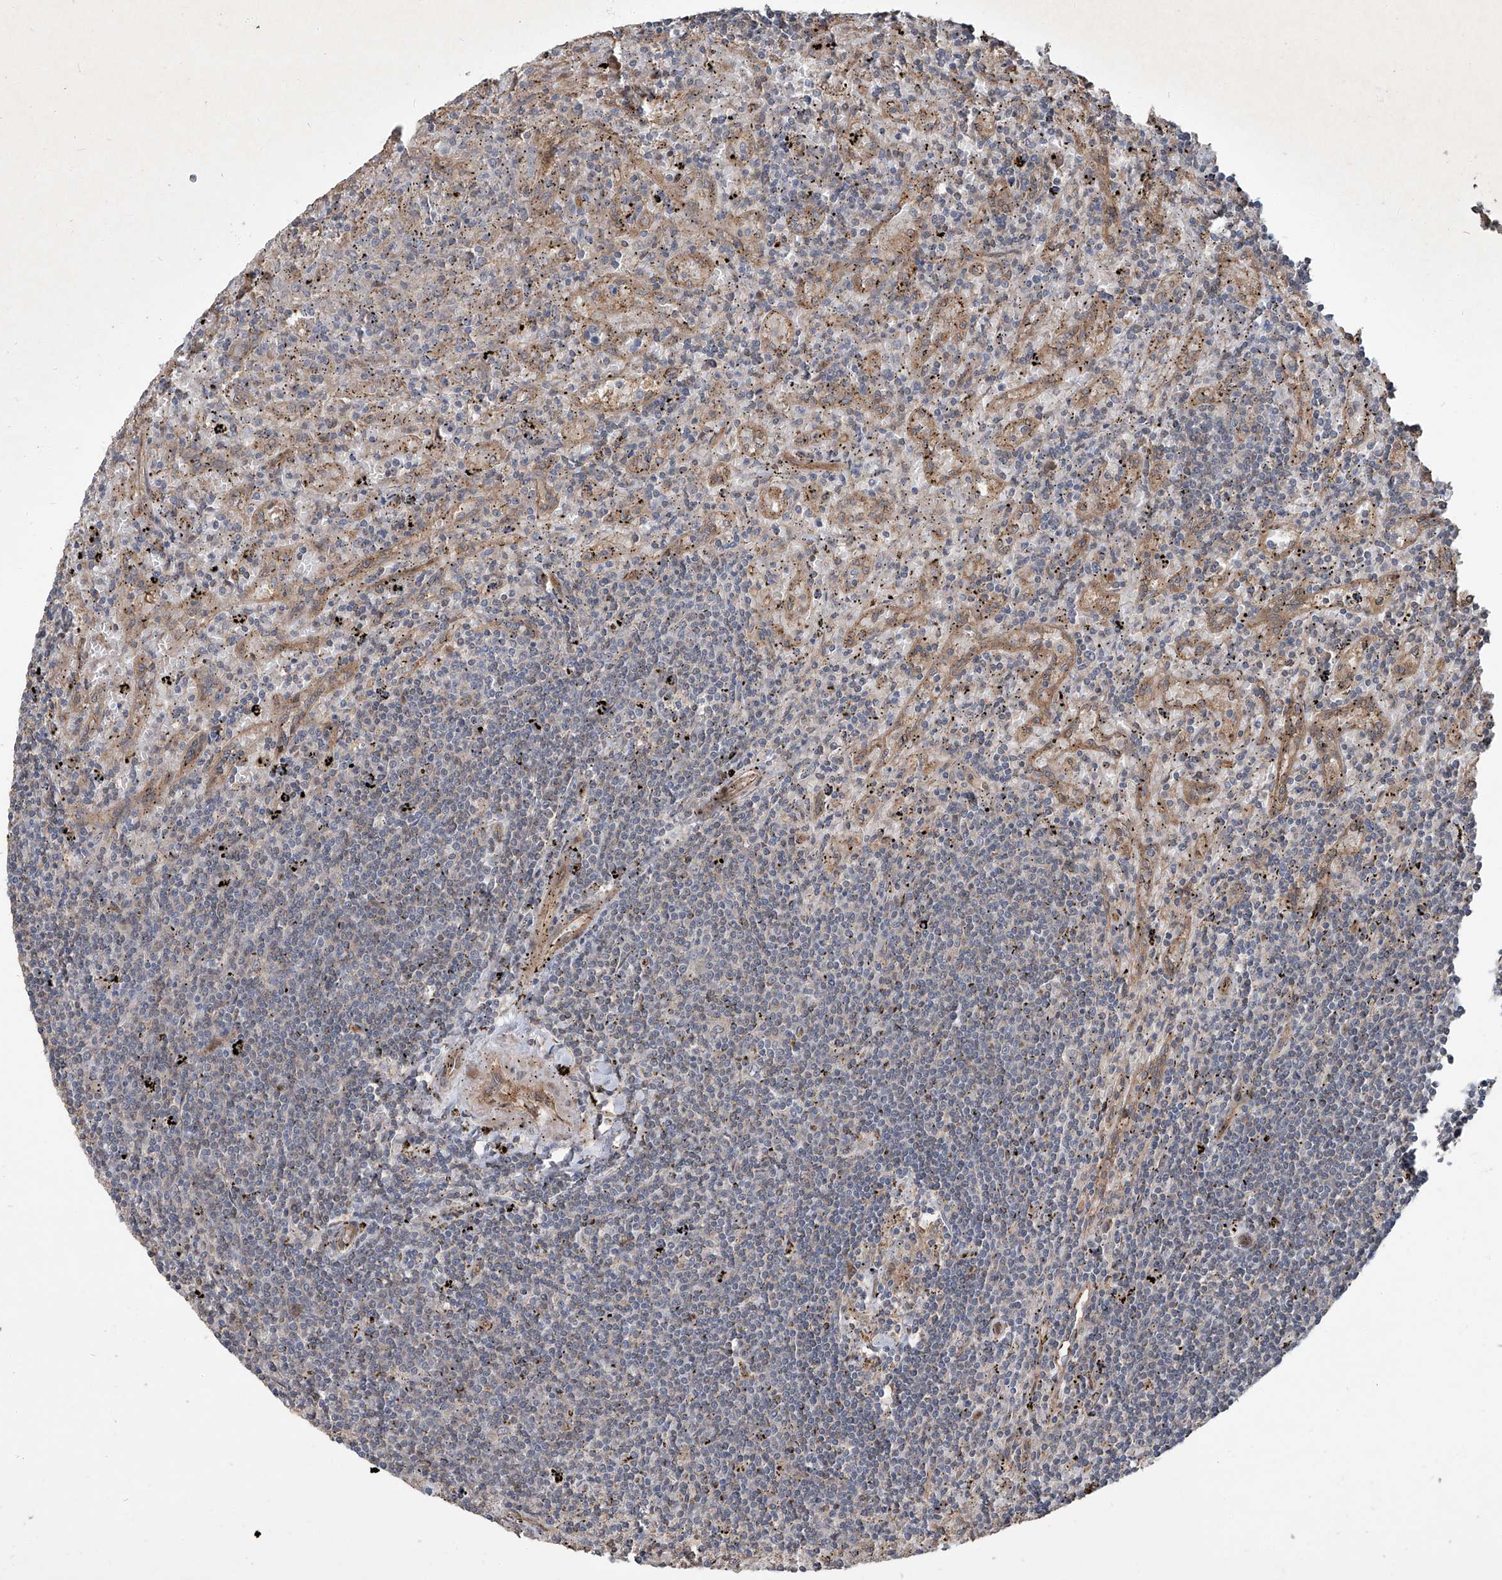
{"staining": {"intensity": "negative", "quantity": "none", "location": "none"}, "tissue": "lymphoma", "cell_type": "Tumor cells", "image_type": "cancer", "snomed": [{"axis": "morphology", "description": "Malignant lymphoma, non-Hodgkin's type, Low grade"}, {"axis": "topography", "description": "Spleen"}], "caption": "A photomicrograph of human low-grade malignant lymphoma, non-Hodgkin's type is negative for staining in tumor cells.", "gene": "CCN1", "patient": {"sex": "male", "age": 76}}